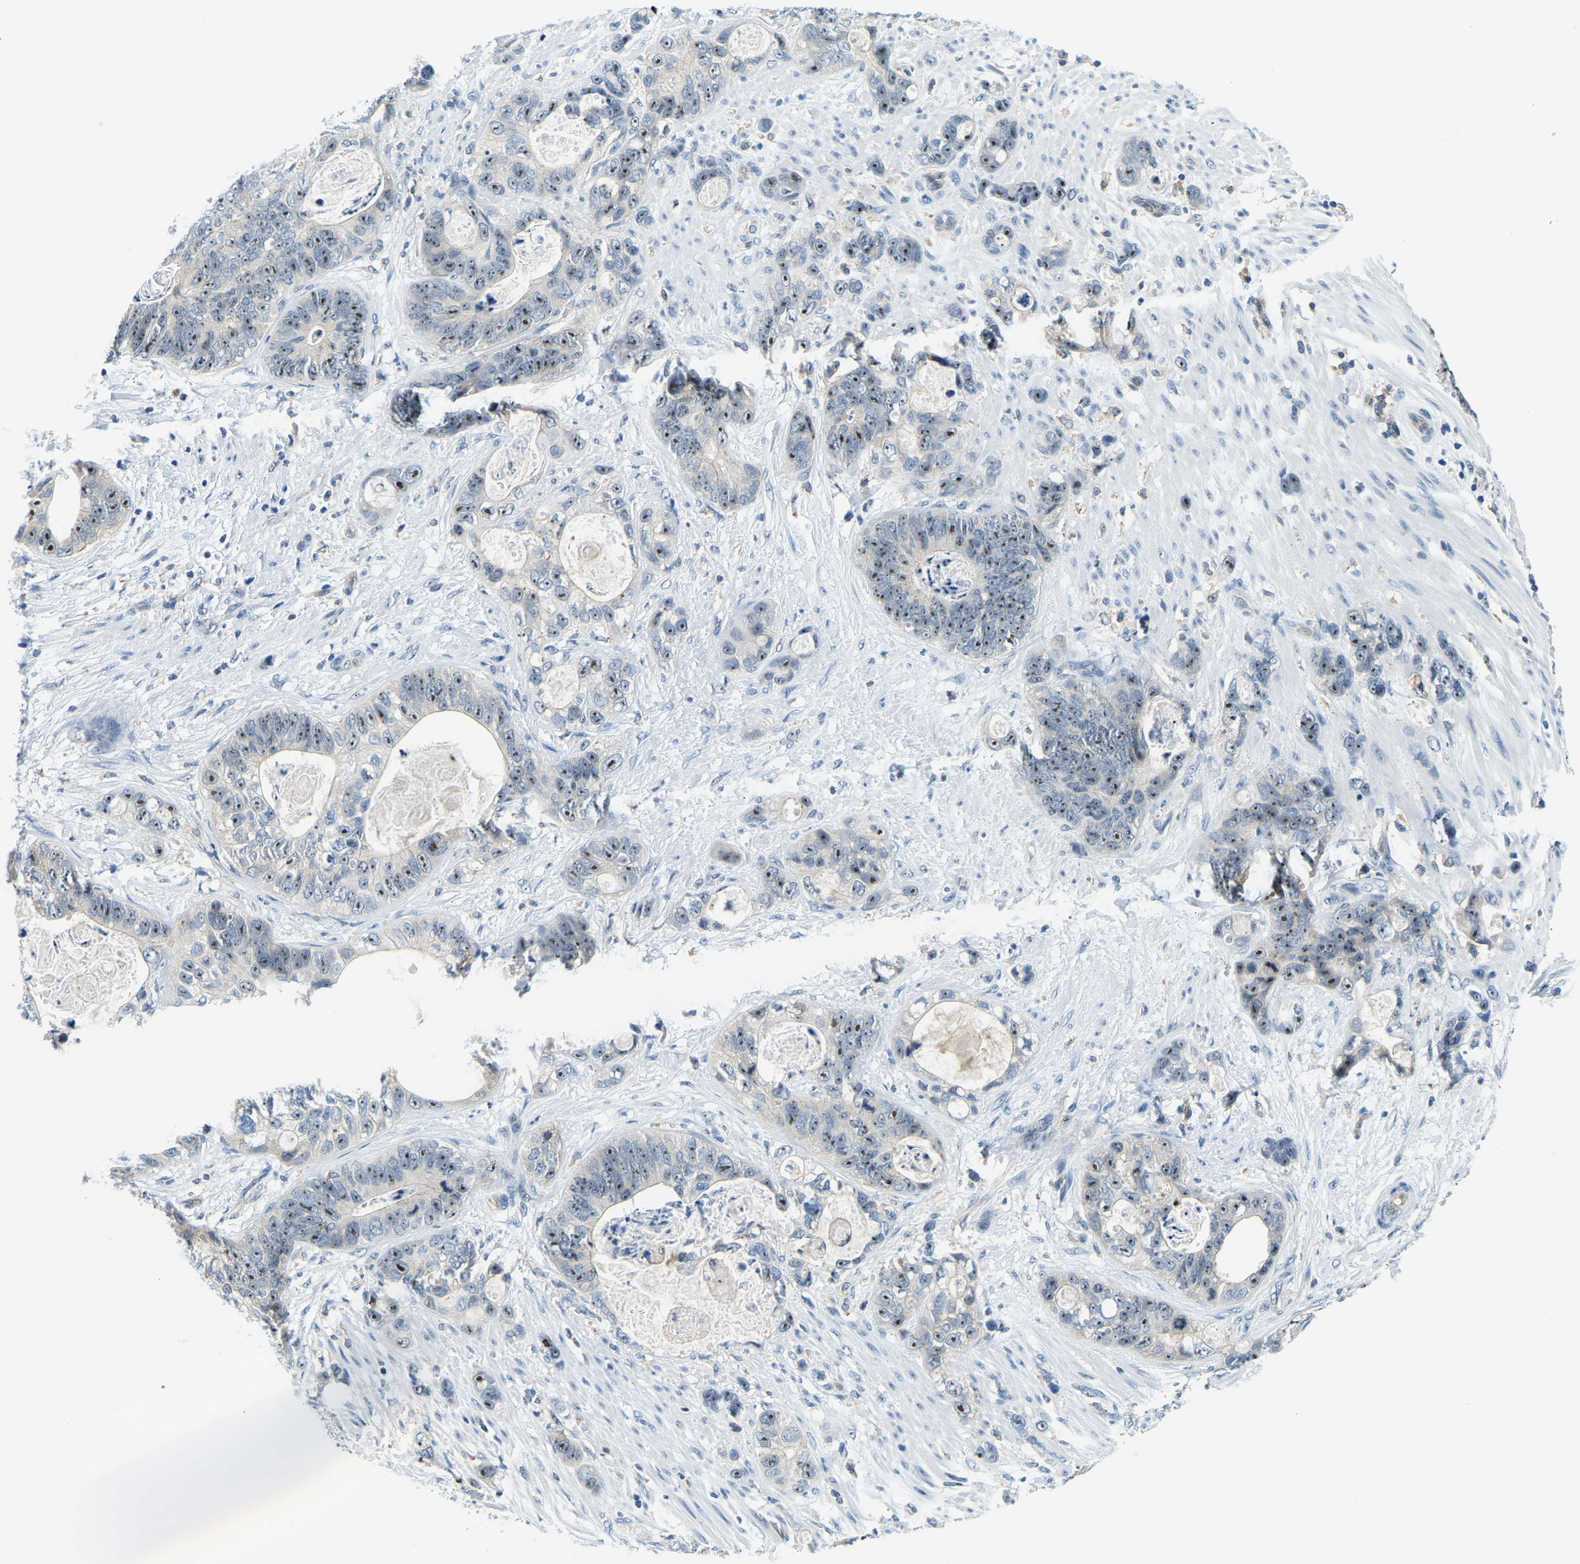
{"staining": {"intensity": "moderate", "quantity": ">75%", "location": "nuclear"}, "tissue": "stomach cancer", "cell_type": "Tumor cells", "image_type": "cancer", "snomed": [{"axis": "morphology", "description": "Normal tissue, NOS"}, {"axis": "morphology", "description": "Adenocarcinoma, NOS"}, {"axis": "topography", "description": "Stomach"}], "caption": "Immunohistochemical staining of adenocarcinoma (stomach) exhibits medium levels of moderate nuclear protein expression in approximately >75% of tumor cells.", "gene": "RRP1", "patient": {"sex": "female", "age": 89}}